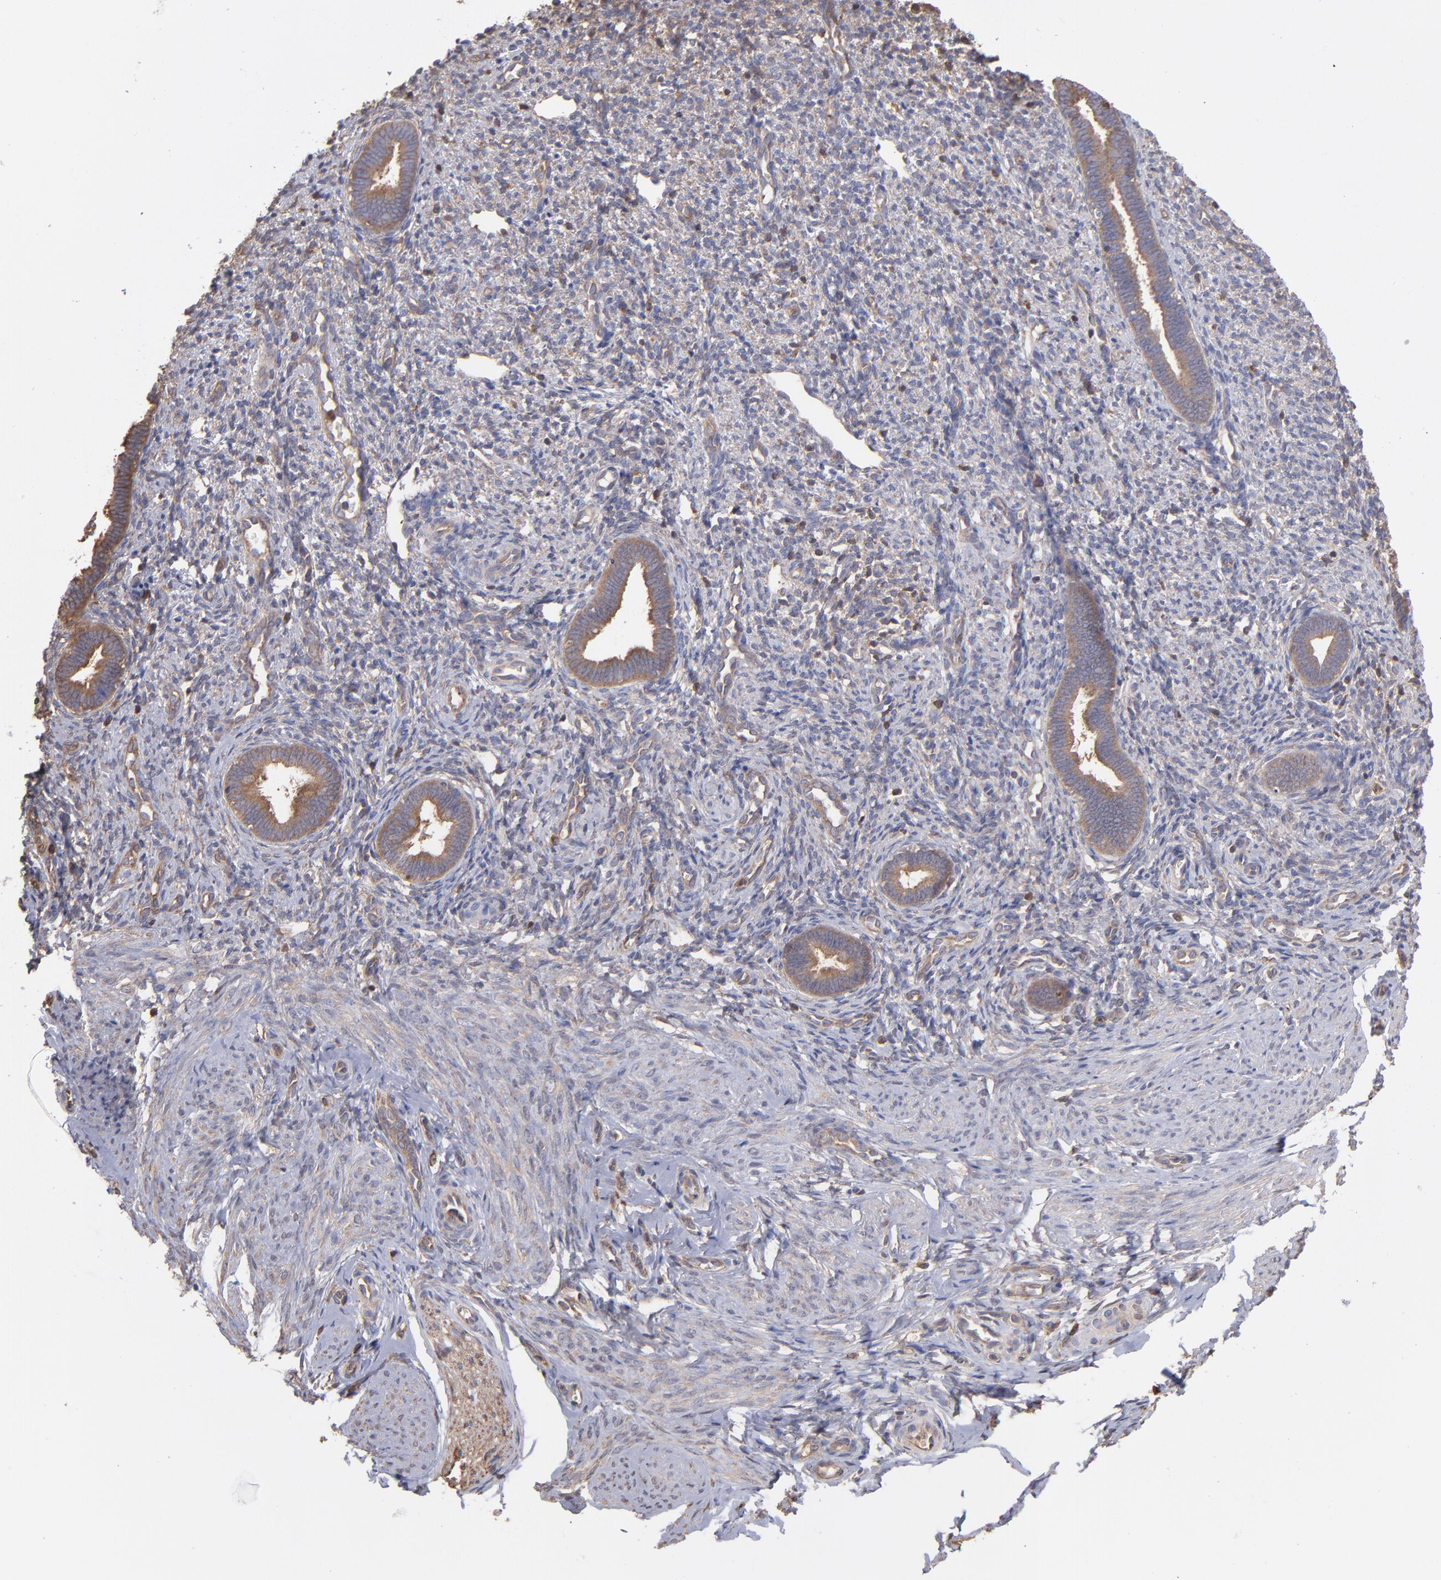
{"staining": {"intensity": "moderate", "quantity": "25%-75%", "location": "cytoplasmic/membranous"}, "tissue": "endometrium", "cell_type": "Cells in endometrial stroma", "image_type": "normal", "snomed": [{"axis": "morphology", "description": "Normal tissue, NOS"}, {"axis": "topography", "description": "Endometrium"}], "caption": "A medium amount of moderate cytoplasmic/membranous positivity is appreciated in about 25%-75% of cells in endometrial stroma in unremarkable endometrium. Nuclei are stained in blue.", "gene": "MAP2K2", "patient": {"sex": "female", "age": 27}}